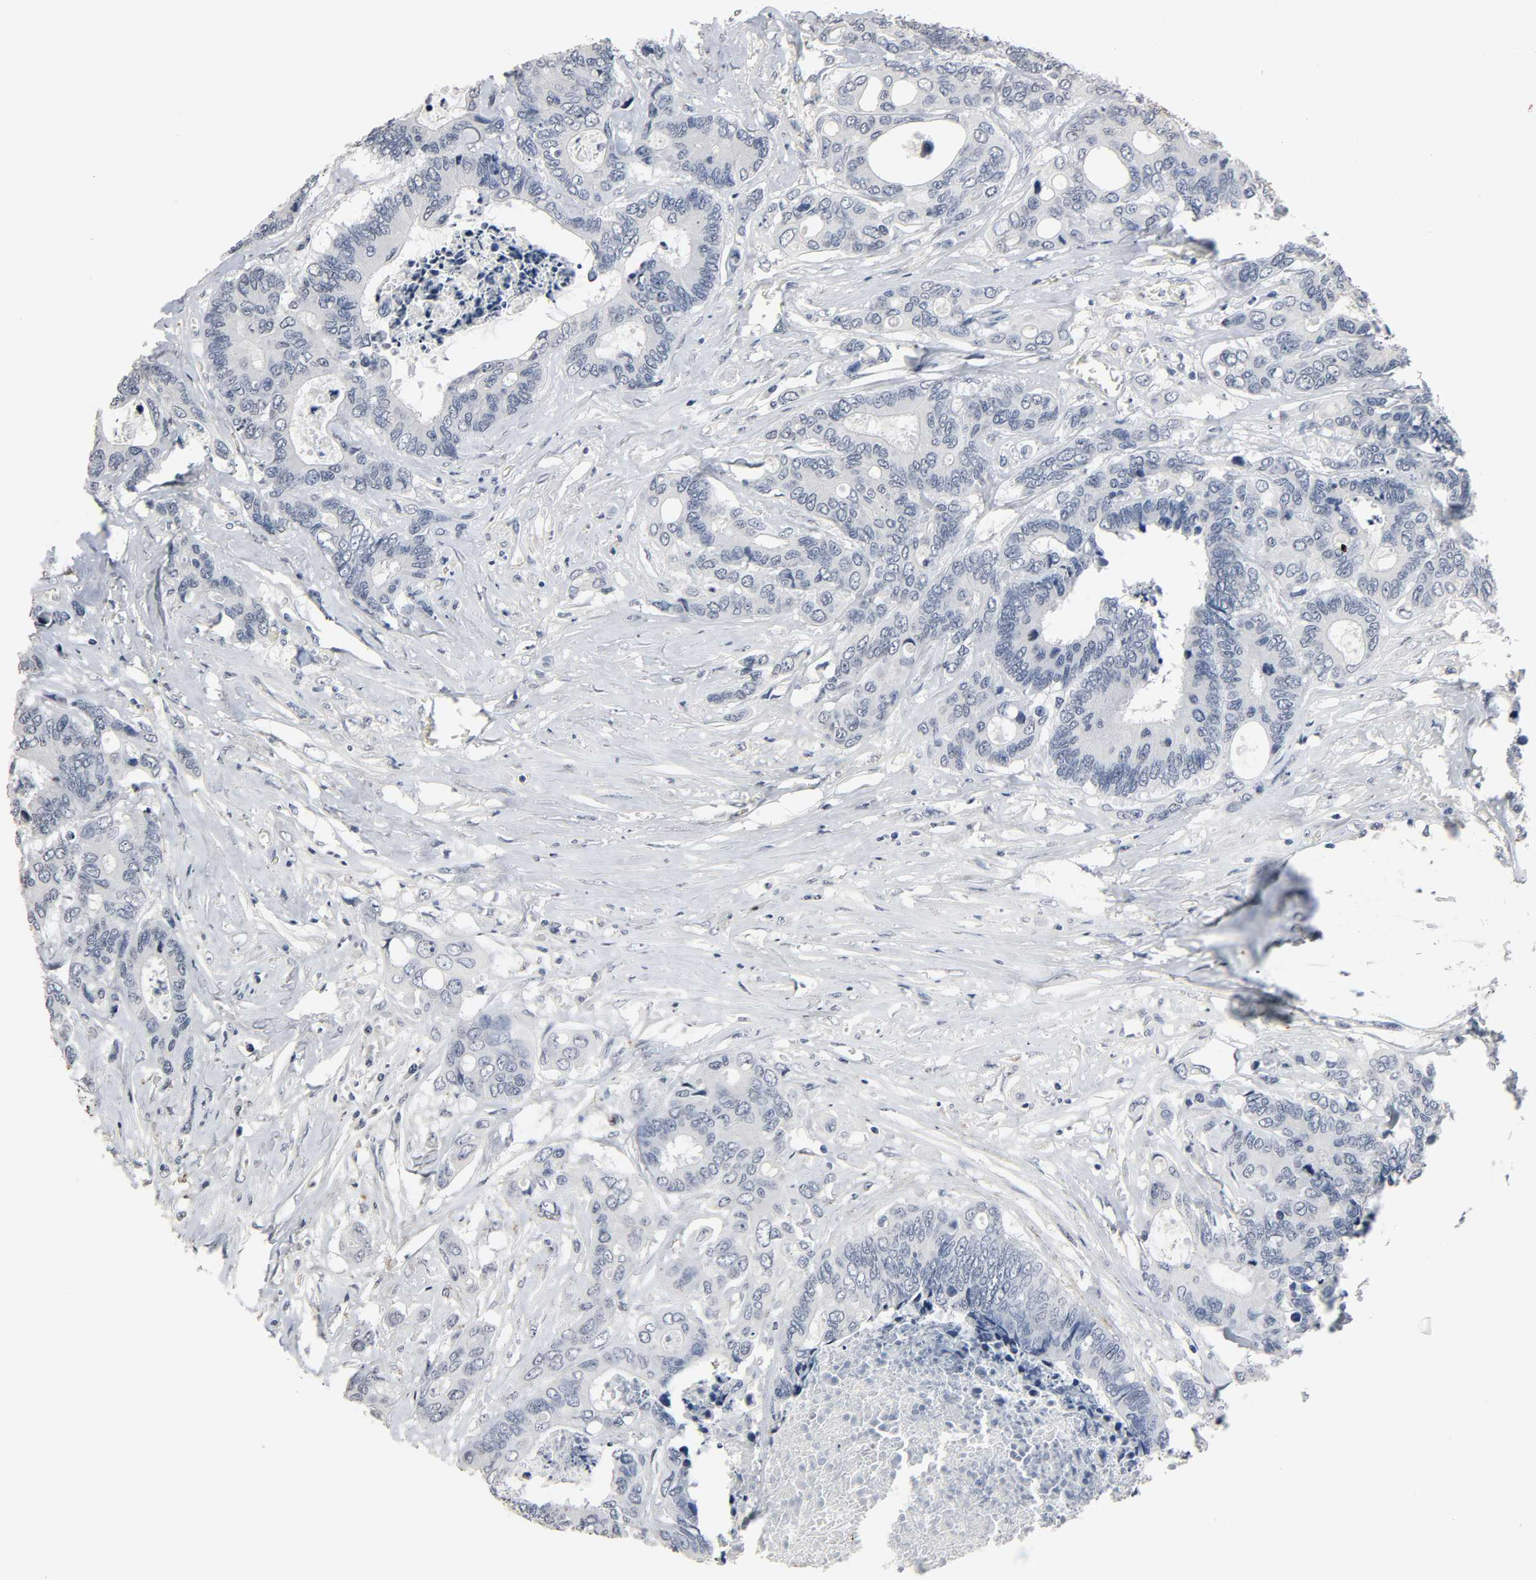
{"staining": {"intensity": "negative", "quantity": "none", "location": "none"}, "tissue": "colorectal cancer", "cell_type": "Tumor cells", "image_type": "cancer", "snomed": [{"axis": "morphology", "description": "Adenocarcinoma, NOS"}, {"axis": "topography", "description": "Rectum"}], "caption": "DAB (3,3'-diaminobenzidine) immunohistochemical staining of human colorectal adenocarcinoma reveals no significant staining in tumor cells. (DAB (3,3'-diaminobenzidine) immunohistochemistry (IHC), high magnification).", "gene": "FBLN5", "patient": {"sex": "male", "age": 55}}